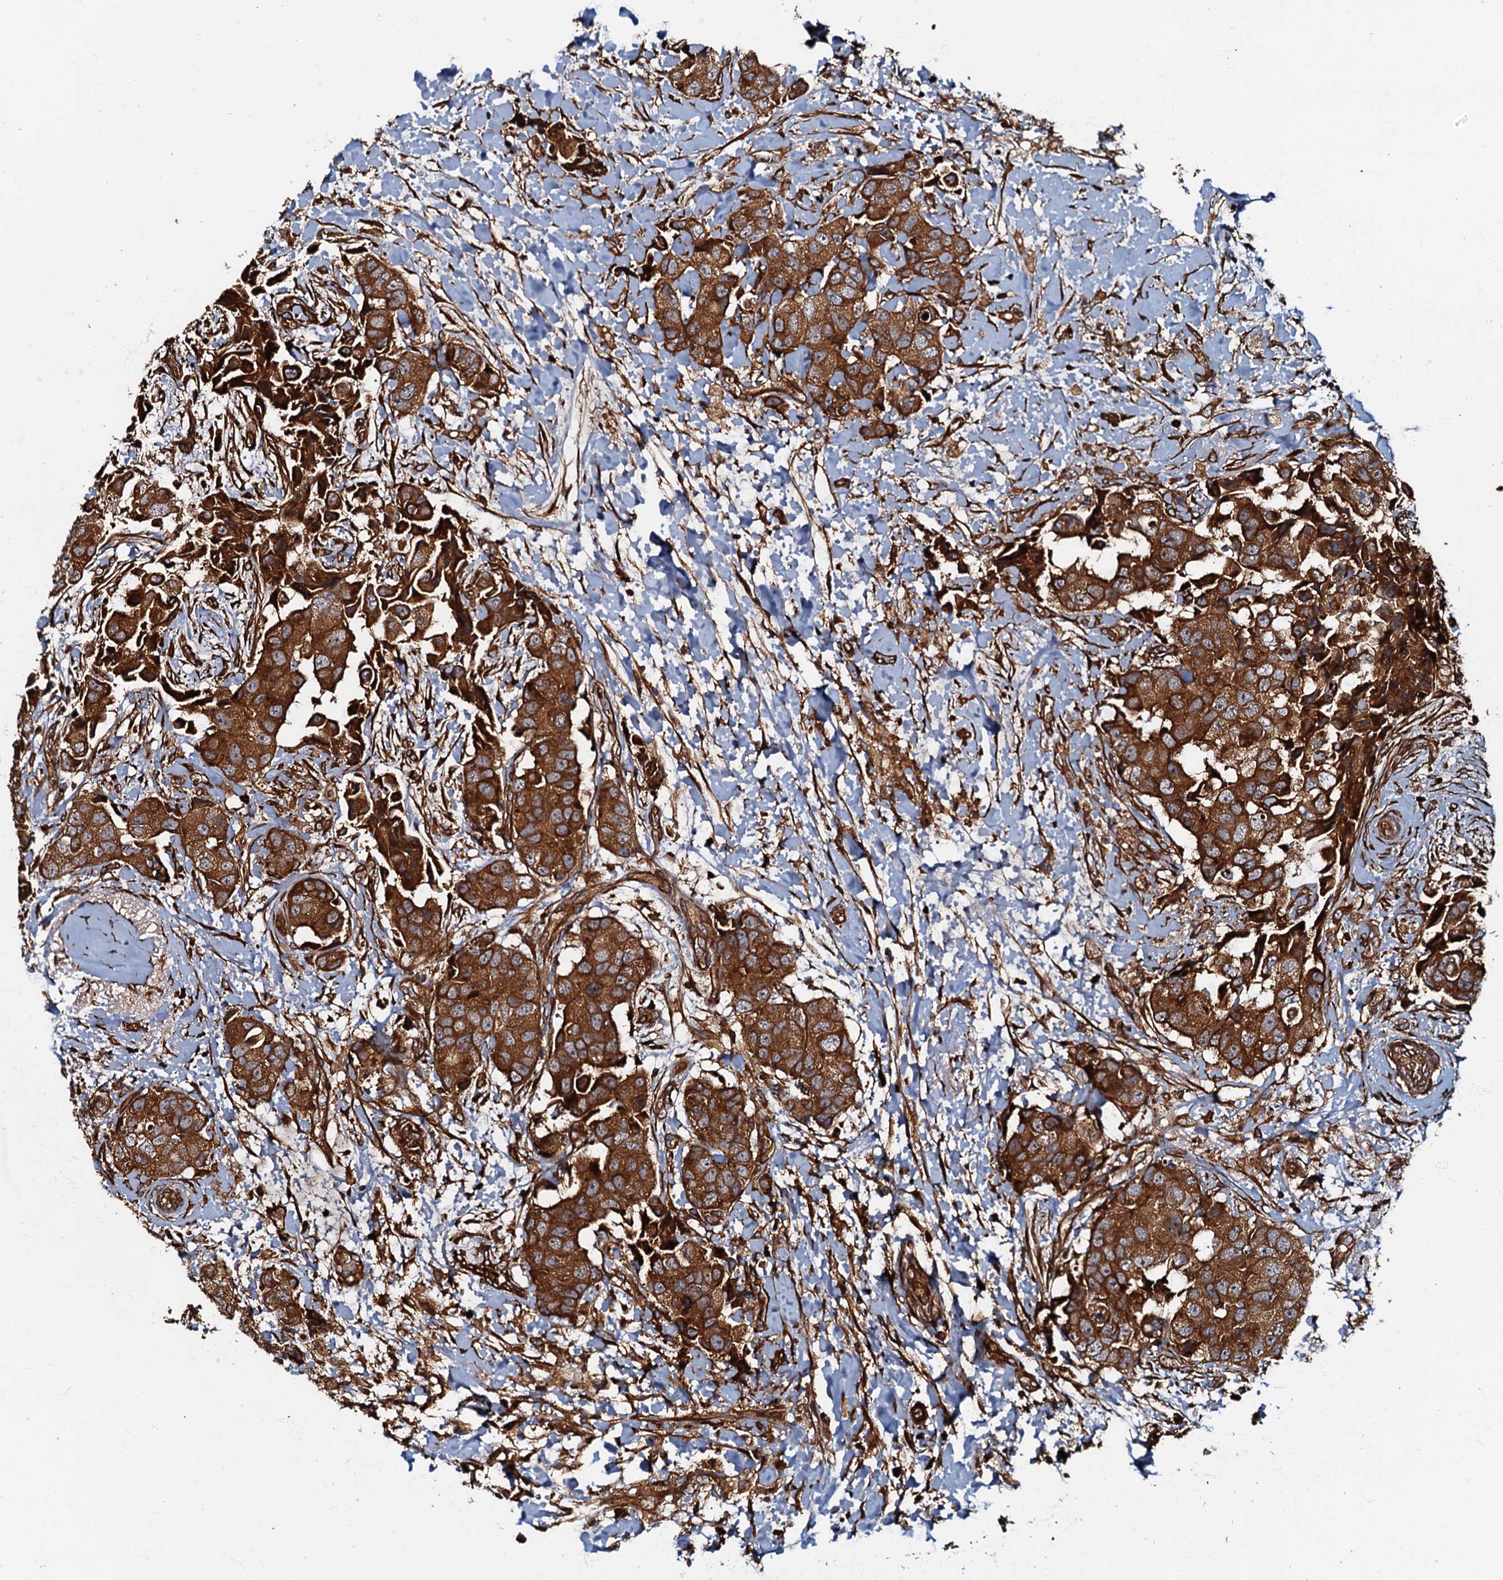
{"staining": {"intensity": "strong", "quantity": ">75%", "location": "cytoplasmic/membranous"}, "tissue": "breast cancer", "cell_type": "Tumor cells", "image_type": "cancer", "snomed": [{"axis": "morphology", "description": "Normal tissue, NOS"}, {"axis": "morphology", "description": "Duct carcinoma"}, {"axis": "topography", "description": "Breast"}], "caption": "Breast cancer tissue reveals strong cytoplasmic/membranous staining in about >75% of tumor cells (DAB (3,3'-diaminobenzidine) IHC with brightfield microscopy, high magnification).", "gene": "BLOC1S6", "patient": {"sex": "female", "age": 62}}